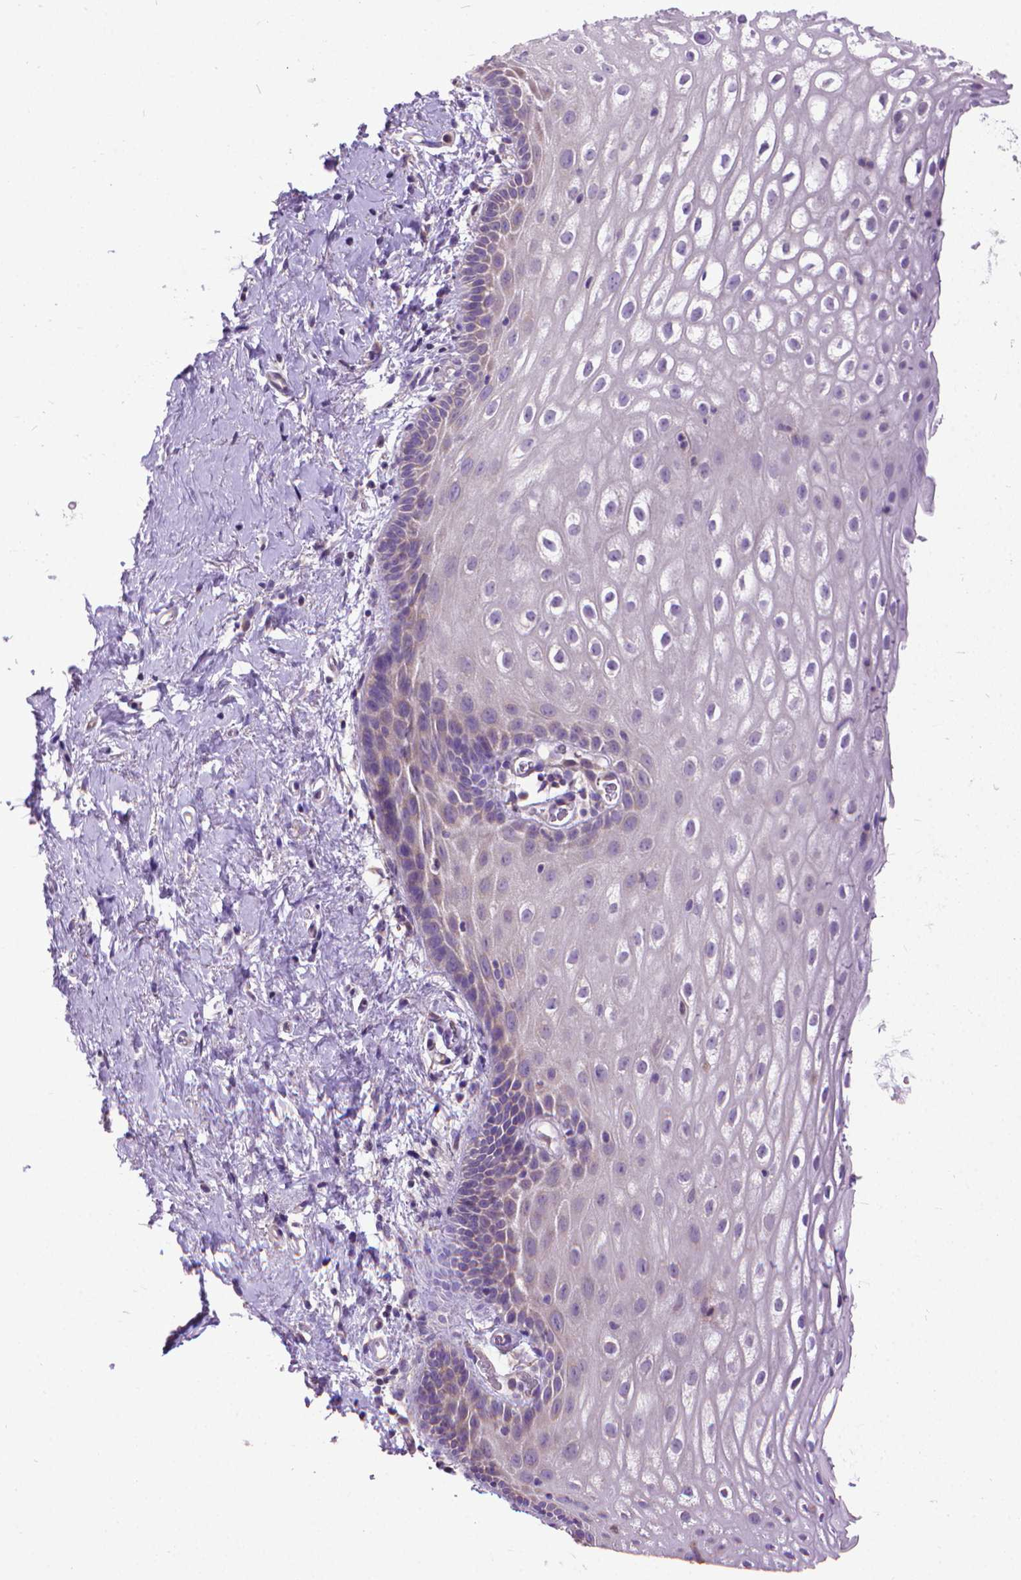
{"staining": {"intensity": "negative", "quantity": "none", "location": "none"}, "tissue": "vagina", "cell_type": "Squamous epithelial cells", "image_type": "normal", "snomed": [{"axis": "morphology", "description": "Normal tissue, NOS"}, {"axis": "morphology", "description": "Adenocarcinoma, NOS"}, {"axis": "topography", "description": "Rectum"}, {"axis": "topography", "description": "Vagina"}, {"axis": "topography", "description": "Peripheral nerve tissue"}], "caption": "Squamous epithelial cells show no significant protein positivity in normal vagina. (Brightfield microscopy of DAB (3,3'-diaminobenzidine) immunohistochemistry (IHC) at high magnification).", "gene": "SYN1", "patient": {"sex": "female", "age": 71}}